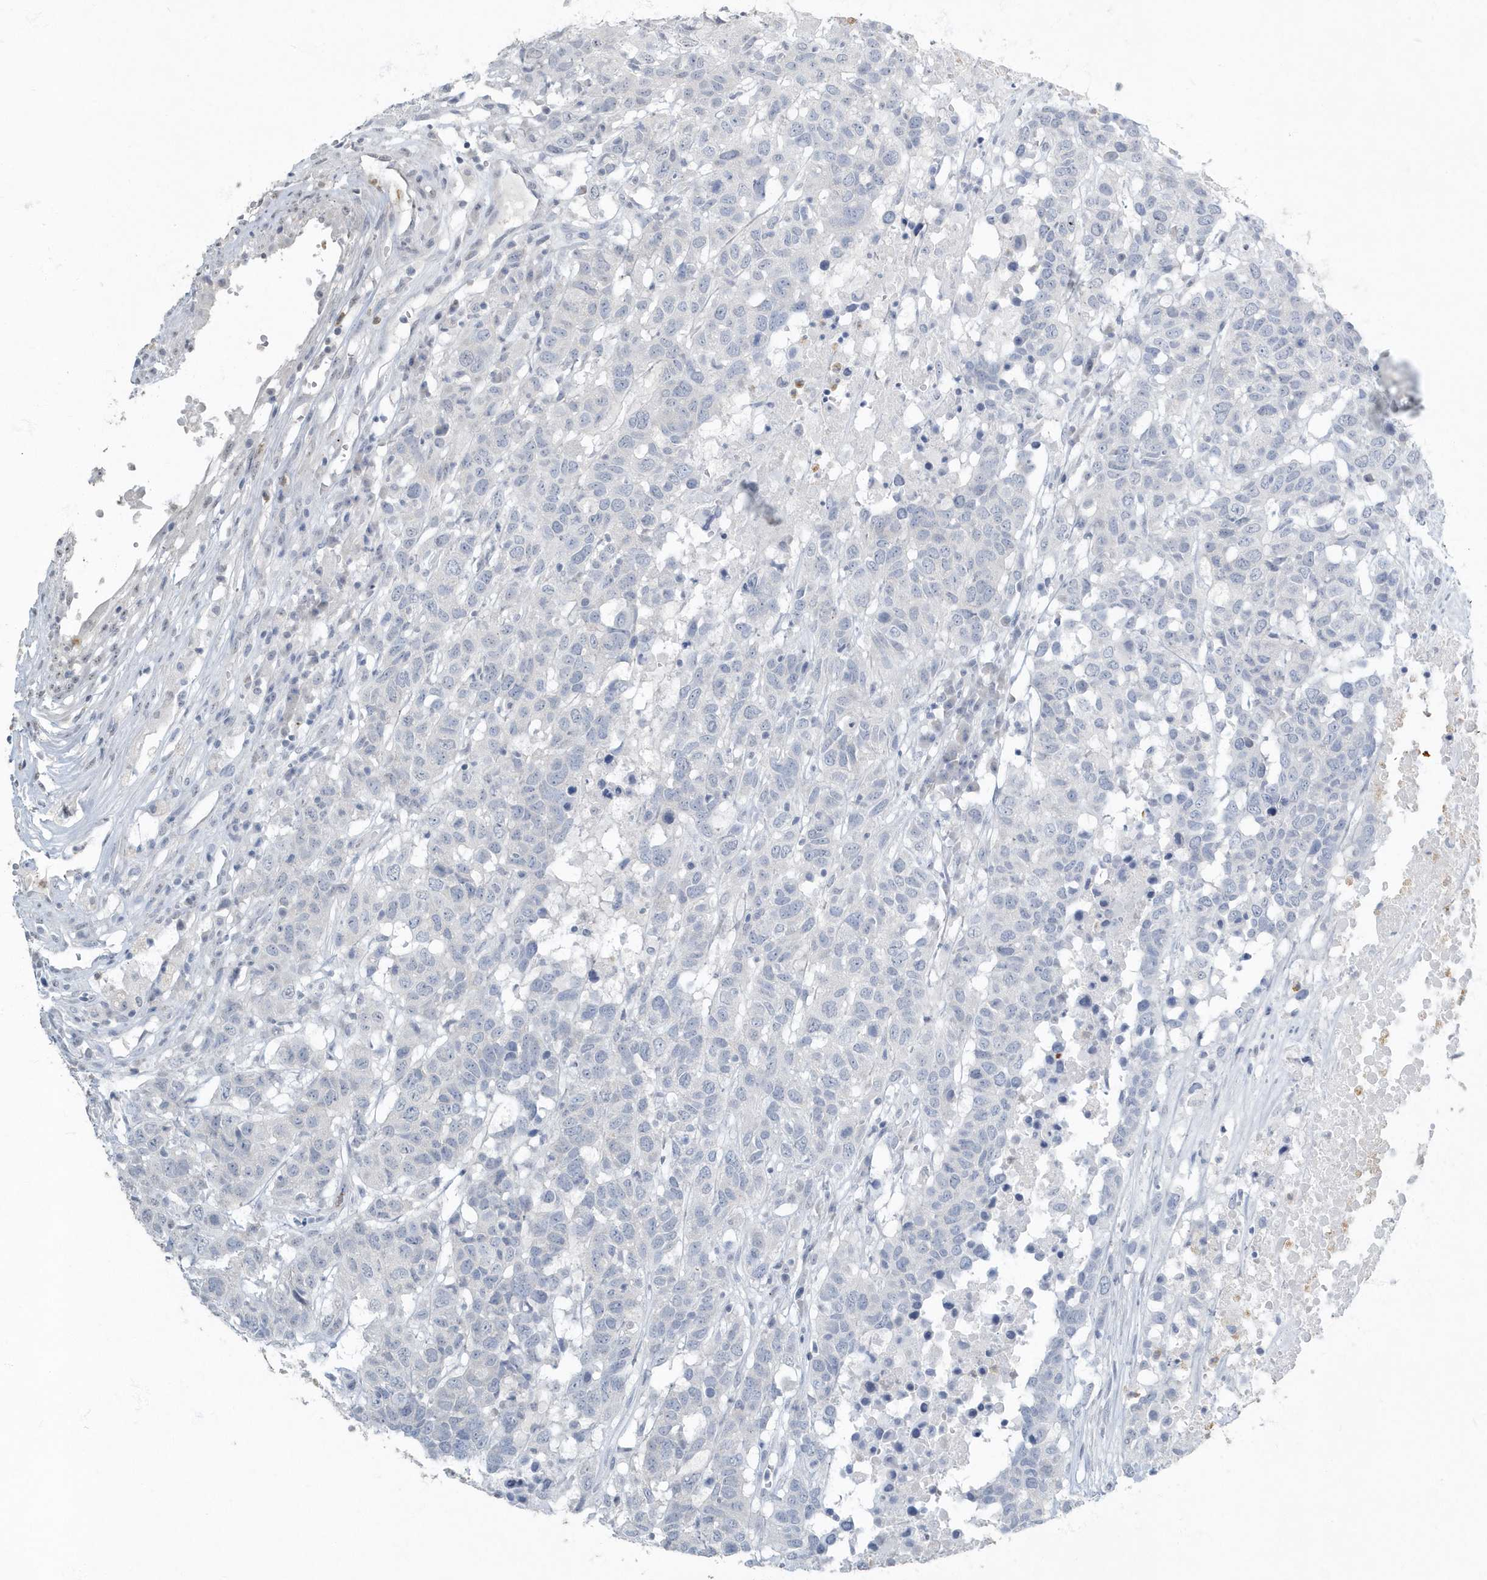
{"staining": {"intensity": "negative", "quantity": "none", "location": "none"}, "tissue": "head and neck cancer", "cell_type": "Tumor cells", "image_type": "cancer", "snomed": [{"axis": "morphology", "description": "Squamous cell carcinoma, NOS"}, {"axis": "topography", "description": "Head-Neck"}], "caption": "This image is of head and neck squamous cell carcinoma stained with IHC to label a protein in brown with the nuclei are counter-stained blue. There is no positivity in tumor cells.", "gene": "MYOT", "patient": {"sex": "male", "age": 66}}